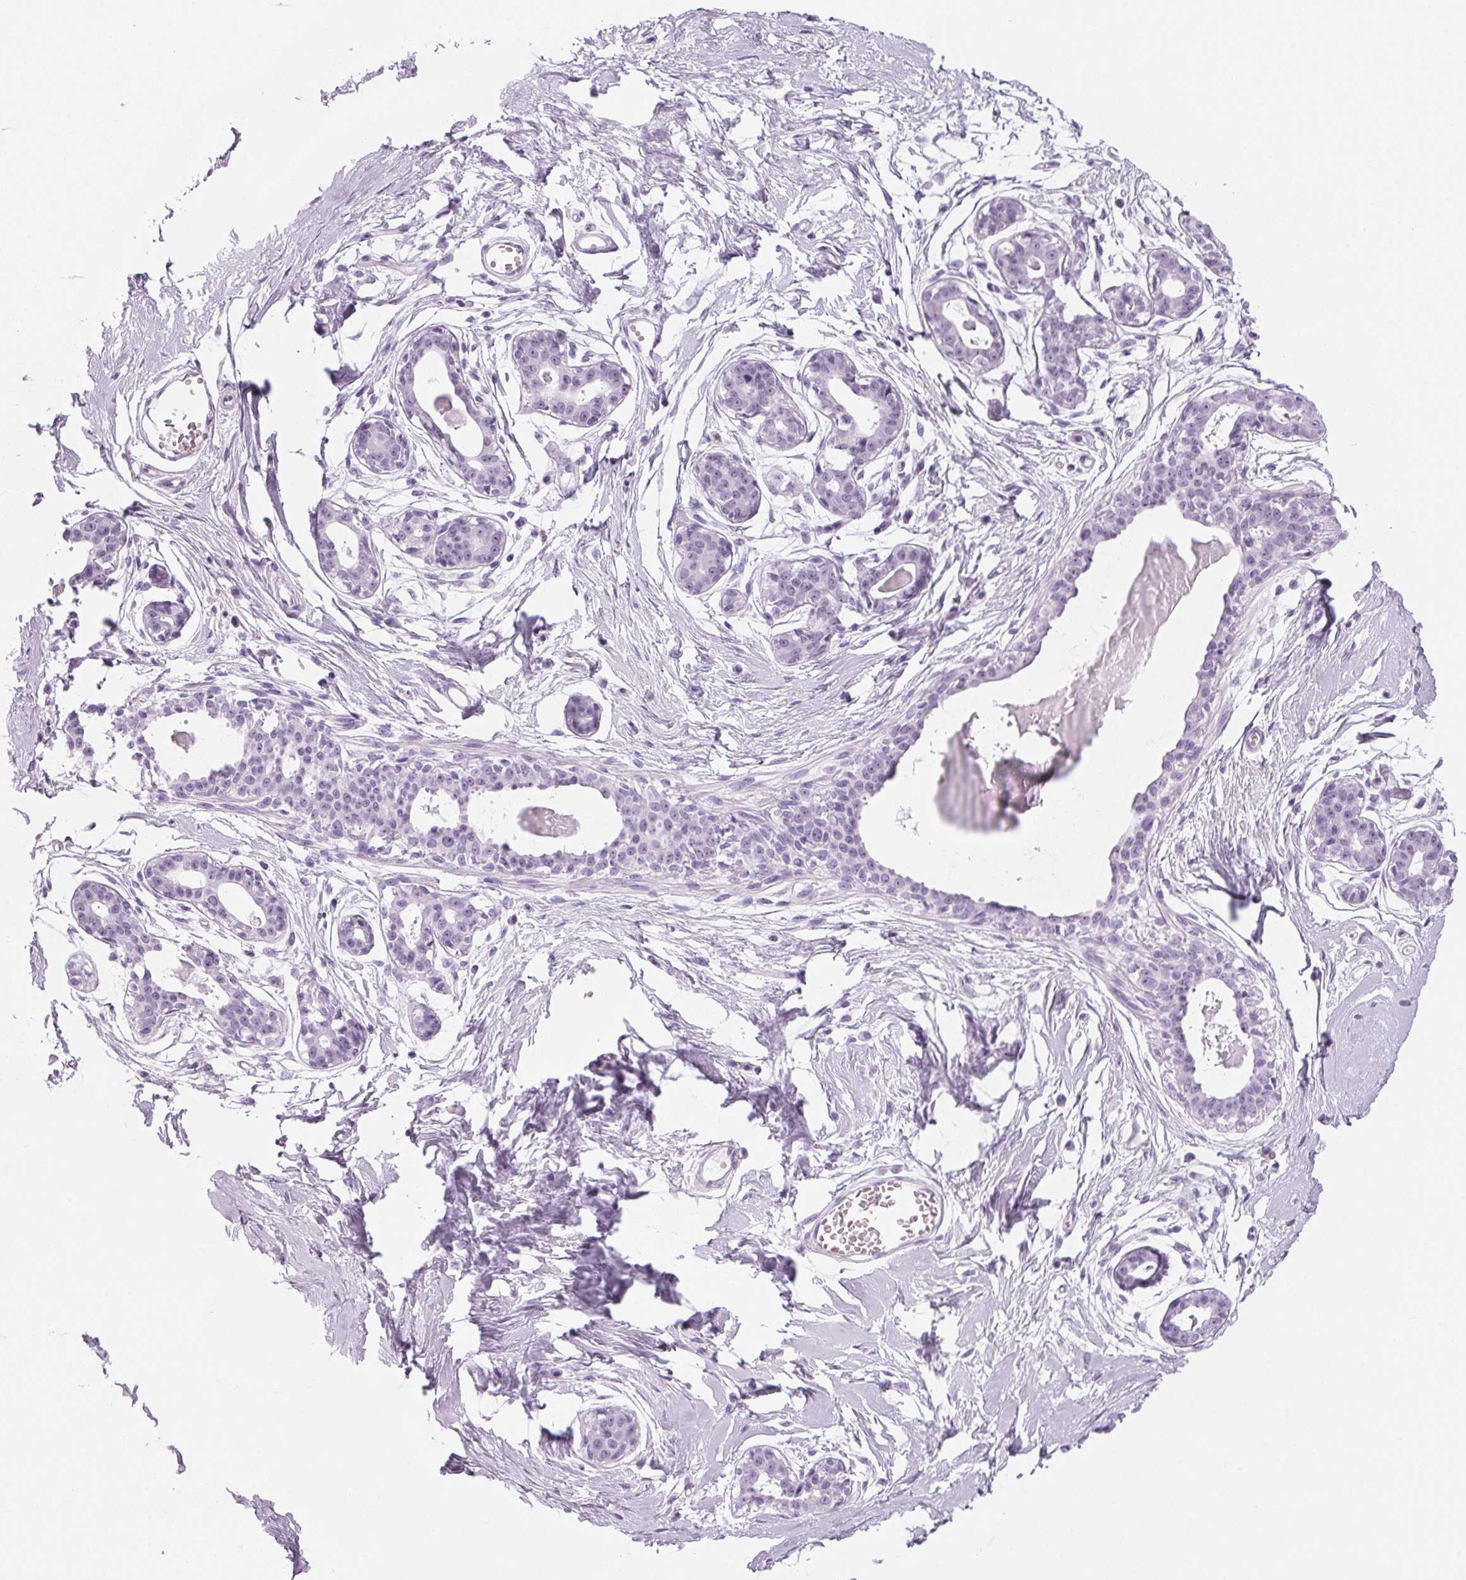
{"staining": {"intensity": "negative", "quantity": "none", "location": "none"}, "tissue": "breast", "cell_type": "Adipocytes", "image_type": "normal", "snomed": [{"axis": "morphology", "description": "Normal tissue, NOS"}, {"axis": "topography", "description": "Breast"}], "caption": "Immunohistochemistry of normal breast shows no positivity in adipocytes. Nuclei are stained in blue.", "gene": "DNTTIP2", "patient": {"sex": "female", "age": 45}}